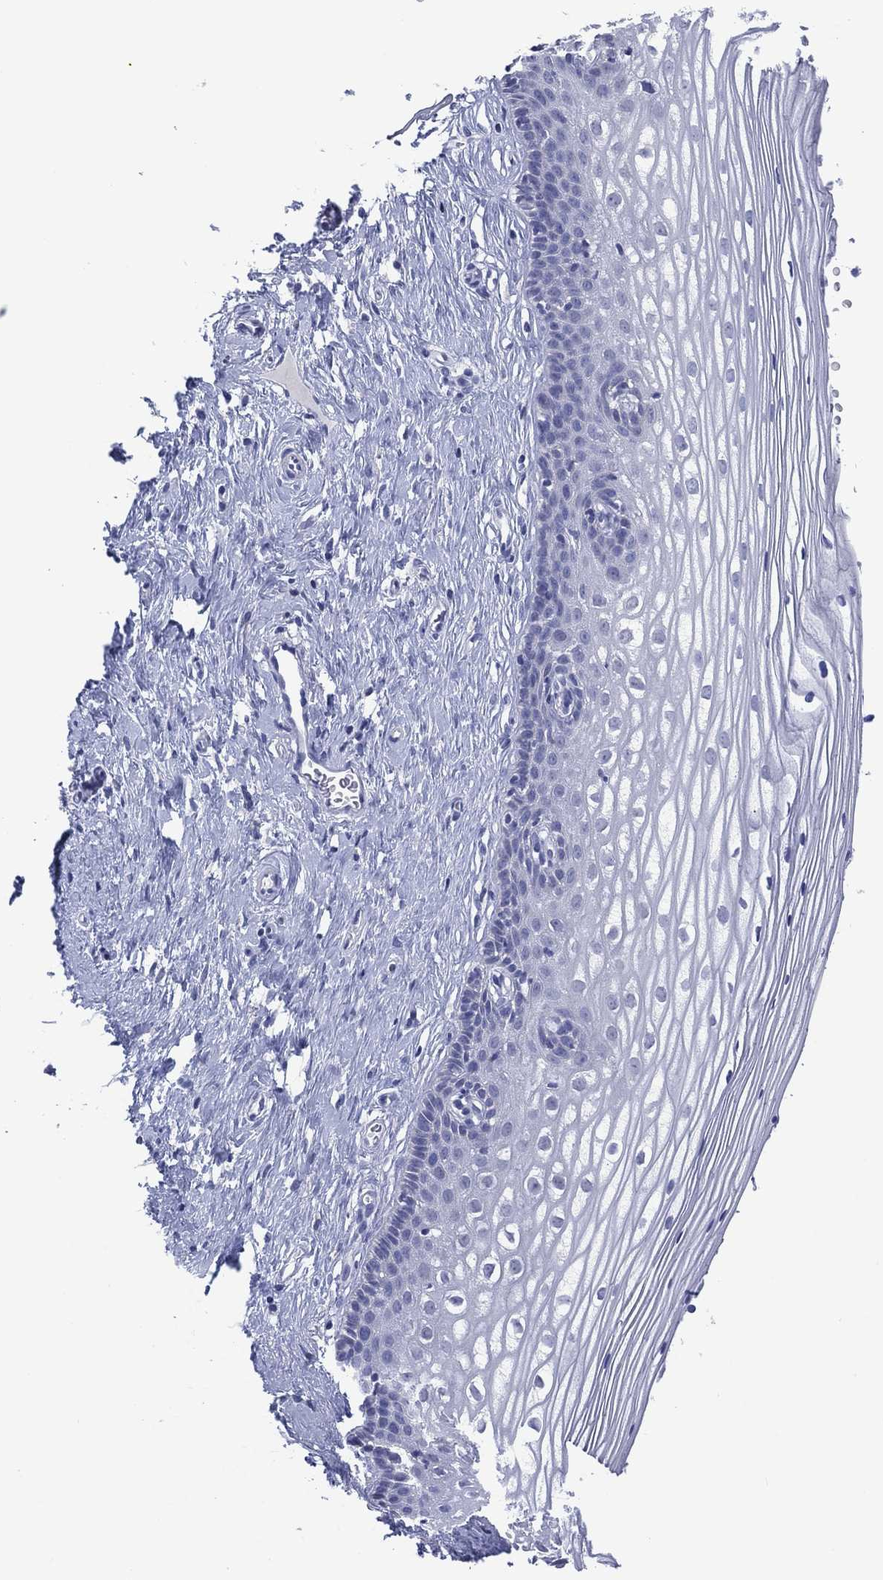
{"staining": {"intensity": "negative", "quantity": "none", "location": "none"}, "tissue": "cervix", "cell_type": "Glandular cells", "image_type": "normal", "snomed": [{"axis": "morphology", "description": "Normal tissue, NOS"}, {"axis": "topography", "description": "Cervix"}], "caption": "Immunohistochemistry of benign human cervix exhibits no staining in glandular cells. (Brightfield microscopy of DAB (3,3'-diaminobenzidine) immunohistochemistry at high magnification).", "gene": "FER1L6", "patient": {"sex": "female", "age": 40}}